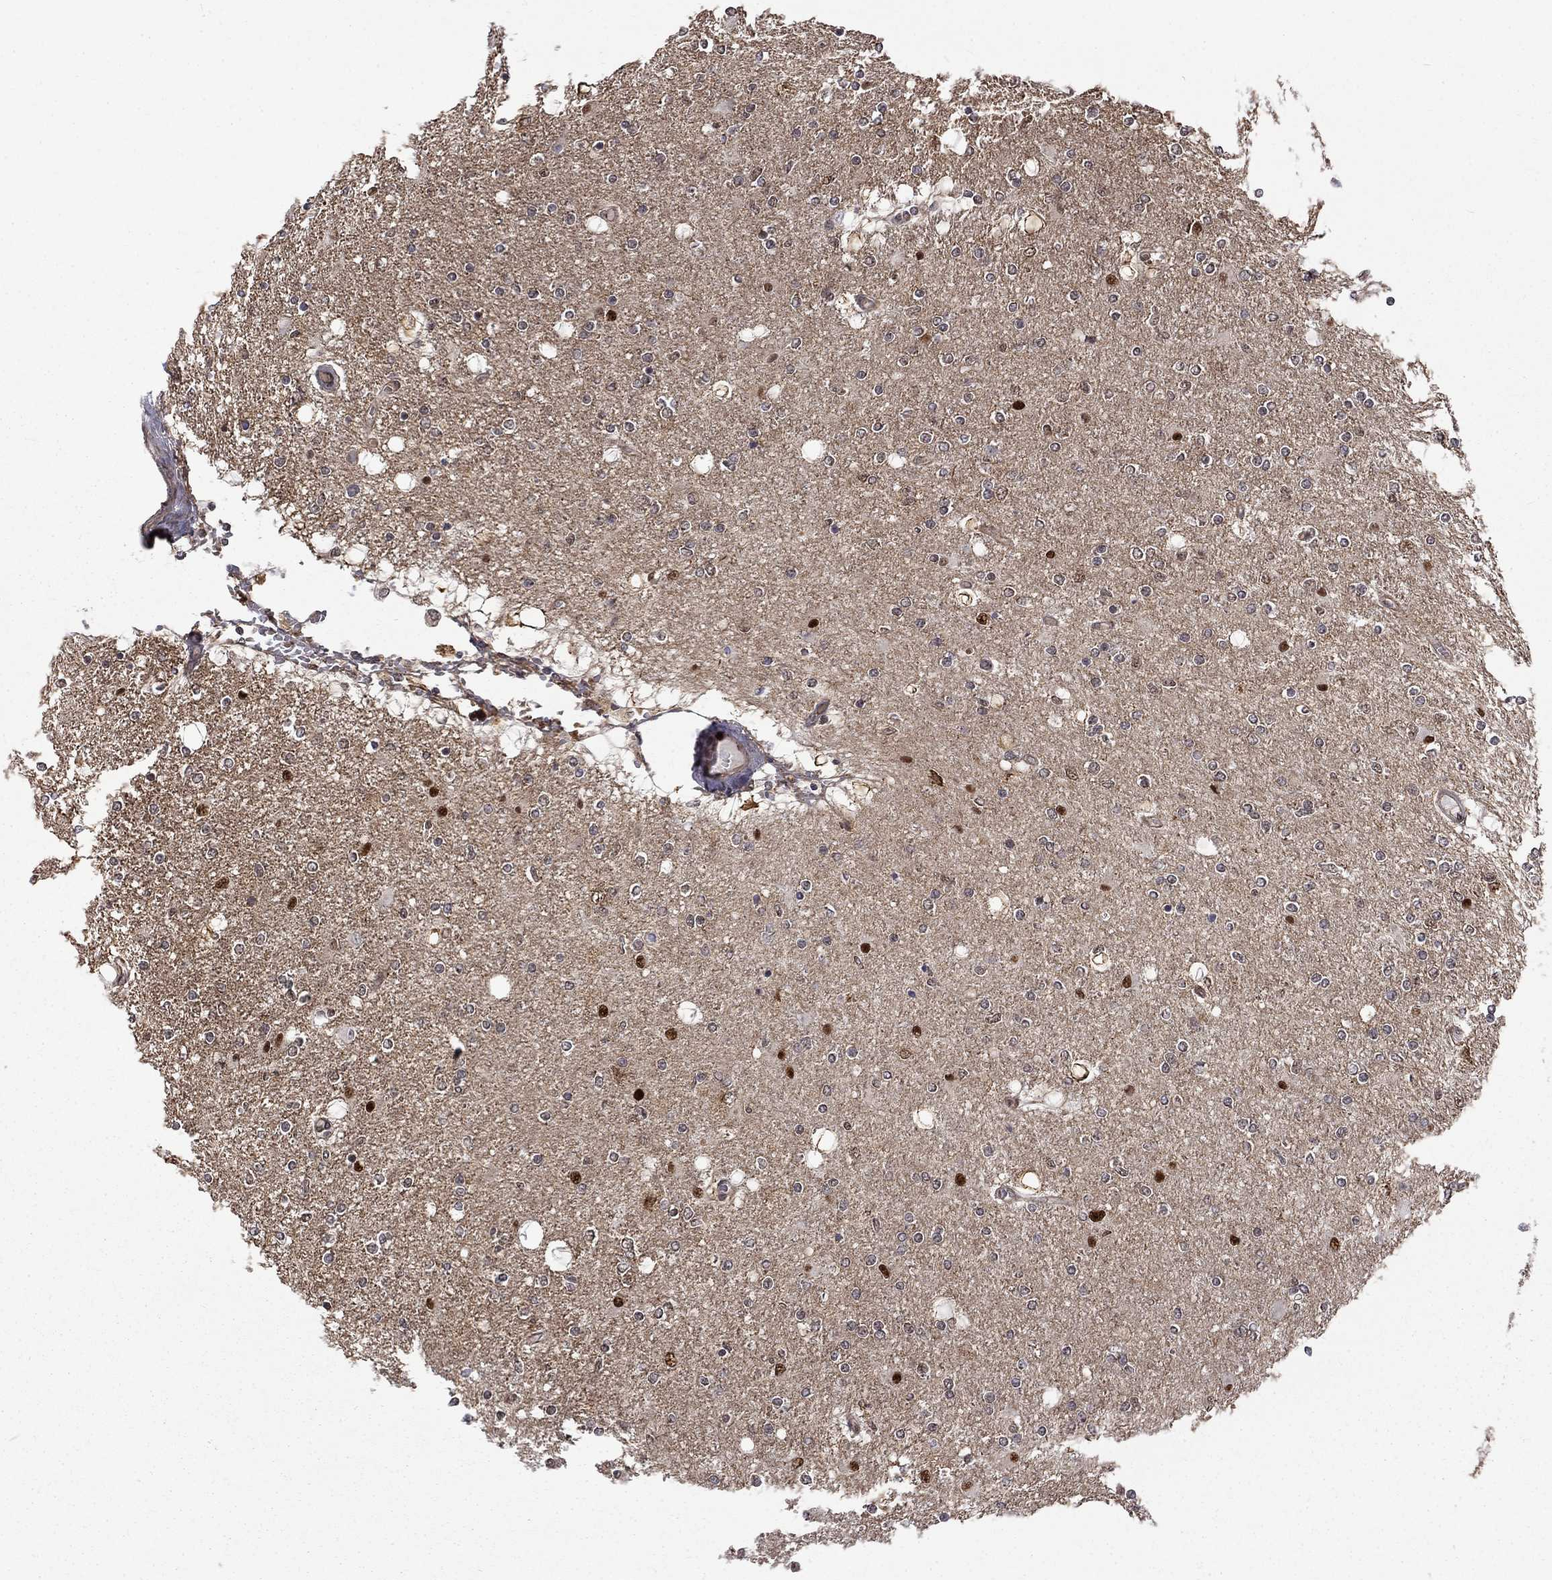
{"staining": {"intensity": "negative", "quantity": "none", "location": "none"}, "tissue": "glioma", "cell_type": "Tumor cells", "image_type": "cancer", "snomed": [{"axis": "morphology", "description": "Glioma, malignant, High grade"}, {"axis": "topography", "description": "Cerebral cortex"}], "caption": "High power microscopy histopathology image of an immunohistochemistry photomicrograph of high-grade glioma (malignant), revealing no significant positivity in tumor cells. (Brightfield microscopy of DAB (3,3'-diaminobenzidine) IHC at high magnification).", "gene": "KPNA3", "patient": {"sex": "male", "age": 70}}